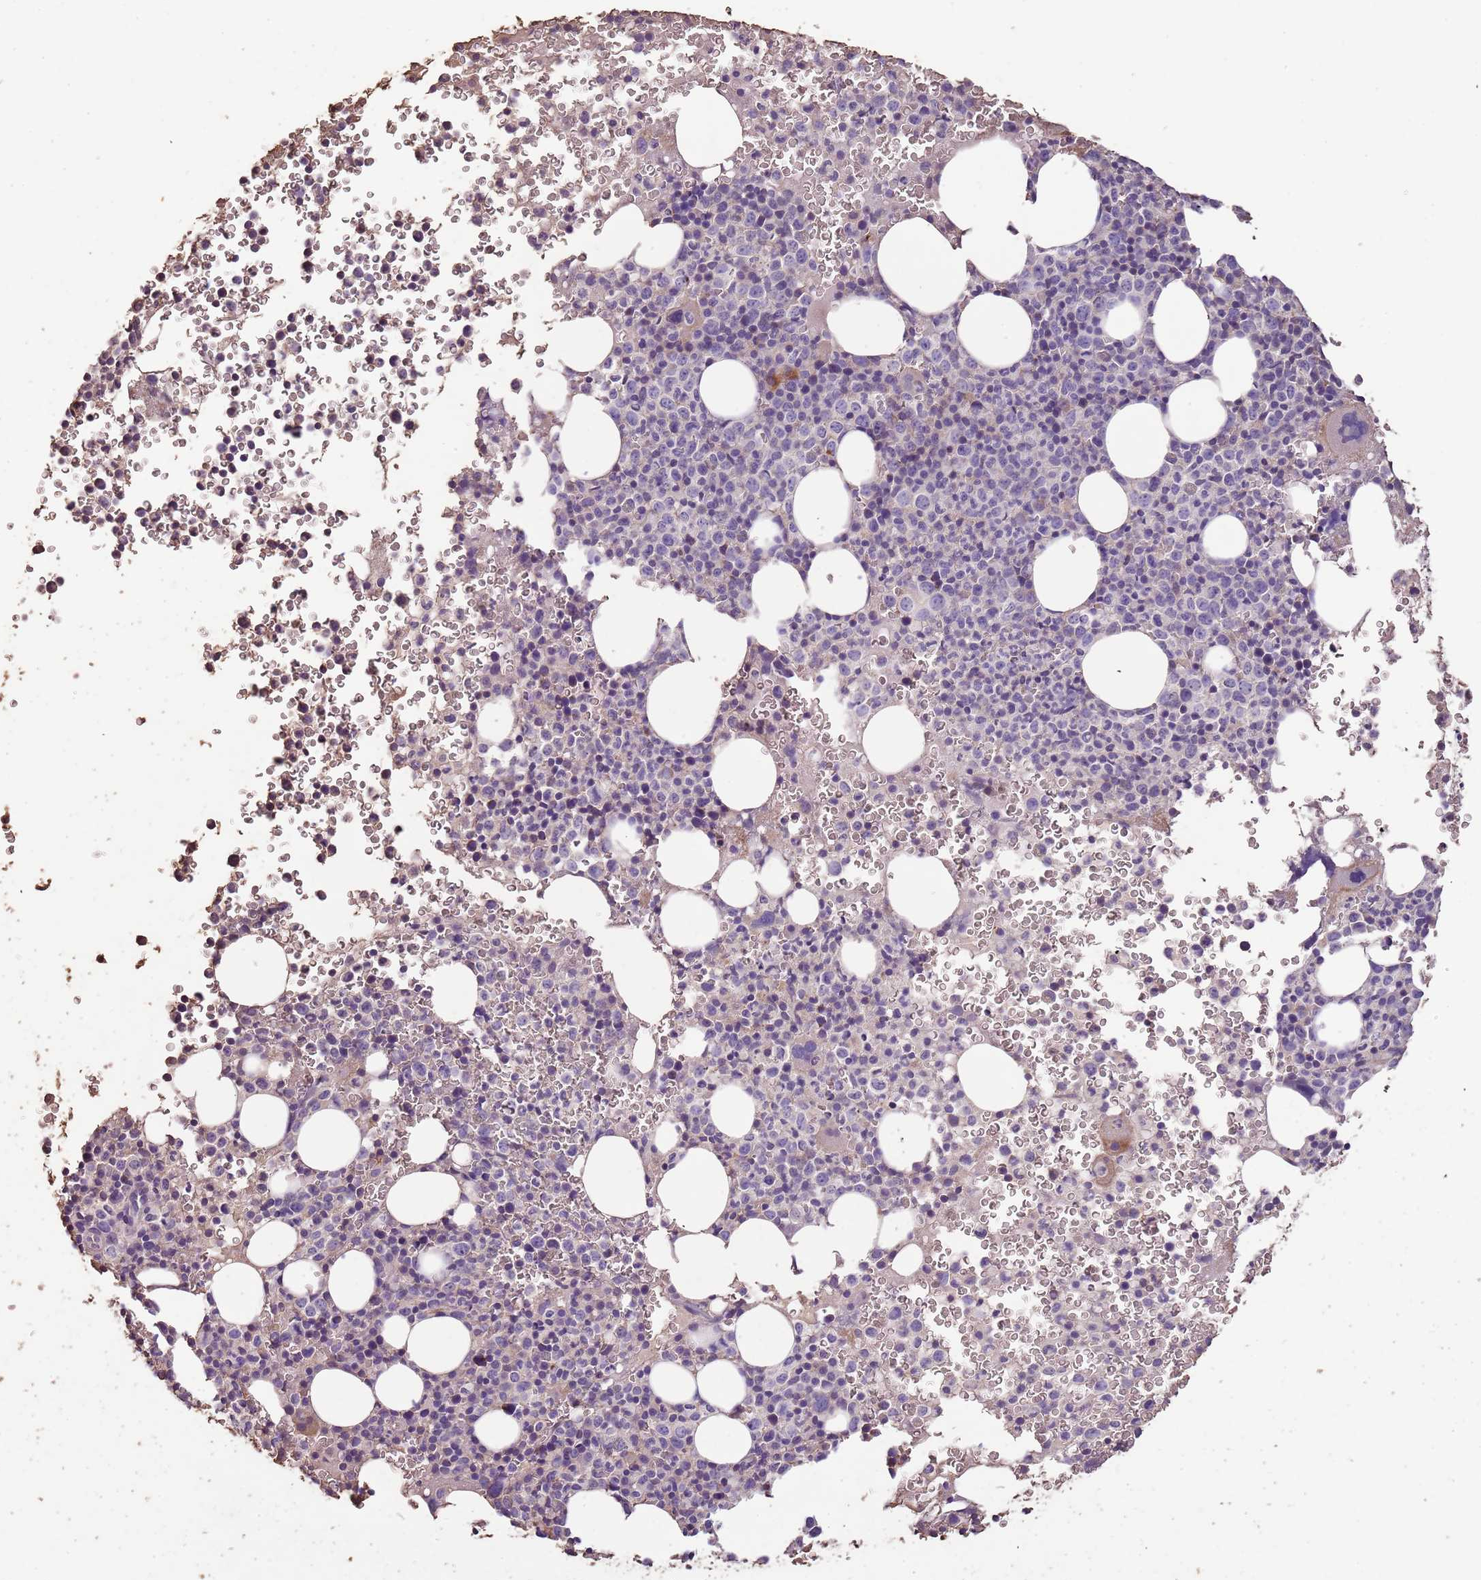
{"staining": {"intensity": "moderate", "quantity": "<25%", "location": "cytoplasmic/membranous"}, "tissue": "bone marrow", "cell_type": "Hematopoietic cells", "image_type": "normal", "snomed": [{"axis": "morphology", "description": "Normal tissue, NOS"}, {"axis": "topography", "description": "Bone marrow"}], "caption": "Protein expression by immunohistochemistry (IHC) displays moderate cytoplasmic/membranous staining in approximately <25% of hematopoietic cells in benign bone marrow.", "gene": "FECH", "patient": {"sex": "female", "age": 54}}